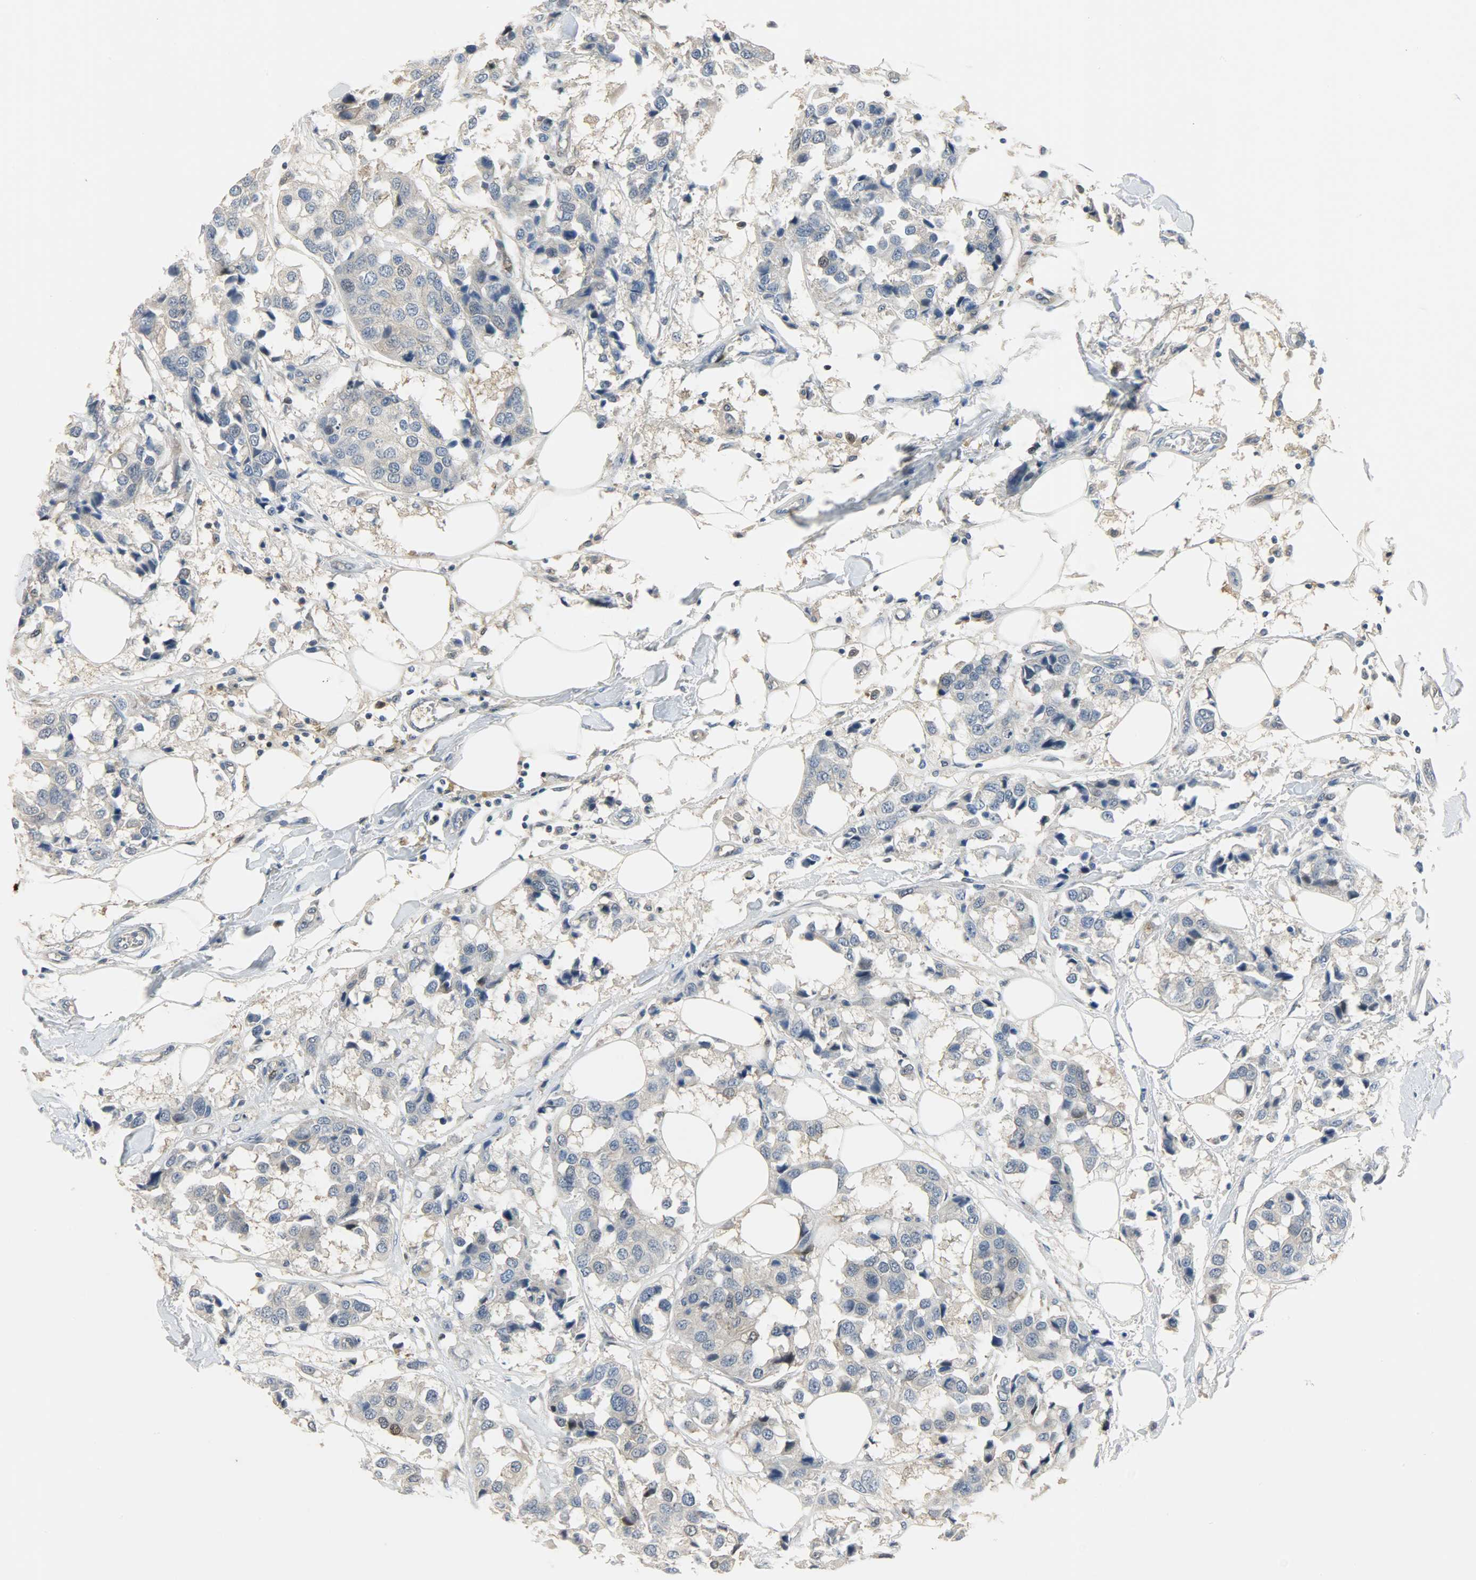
{"staining": {"intensity": "negative", "quantity": "none", "location": "none"}, "tissue": "breast cancer", "cell_type": "Tumor cells", "image_type": "cancer", "snomed": [{"axis": "morphology", "description": "Duct carcinoma"}, {"axis": "topography", "description": "Breast"}], "caption": "Immunohistochemistry histopathology image of breast intraductal carcinoma stained for a protein (brown), which reveals no staining in tumor cells.", "gene": "EIF4EBP1", "patient": {"sex": "female", "age": 80}}